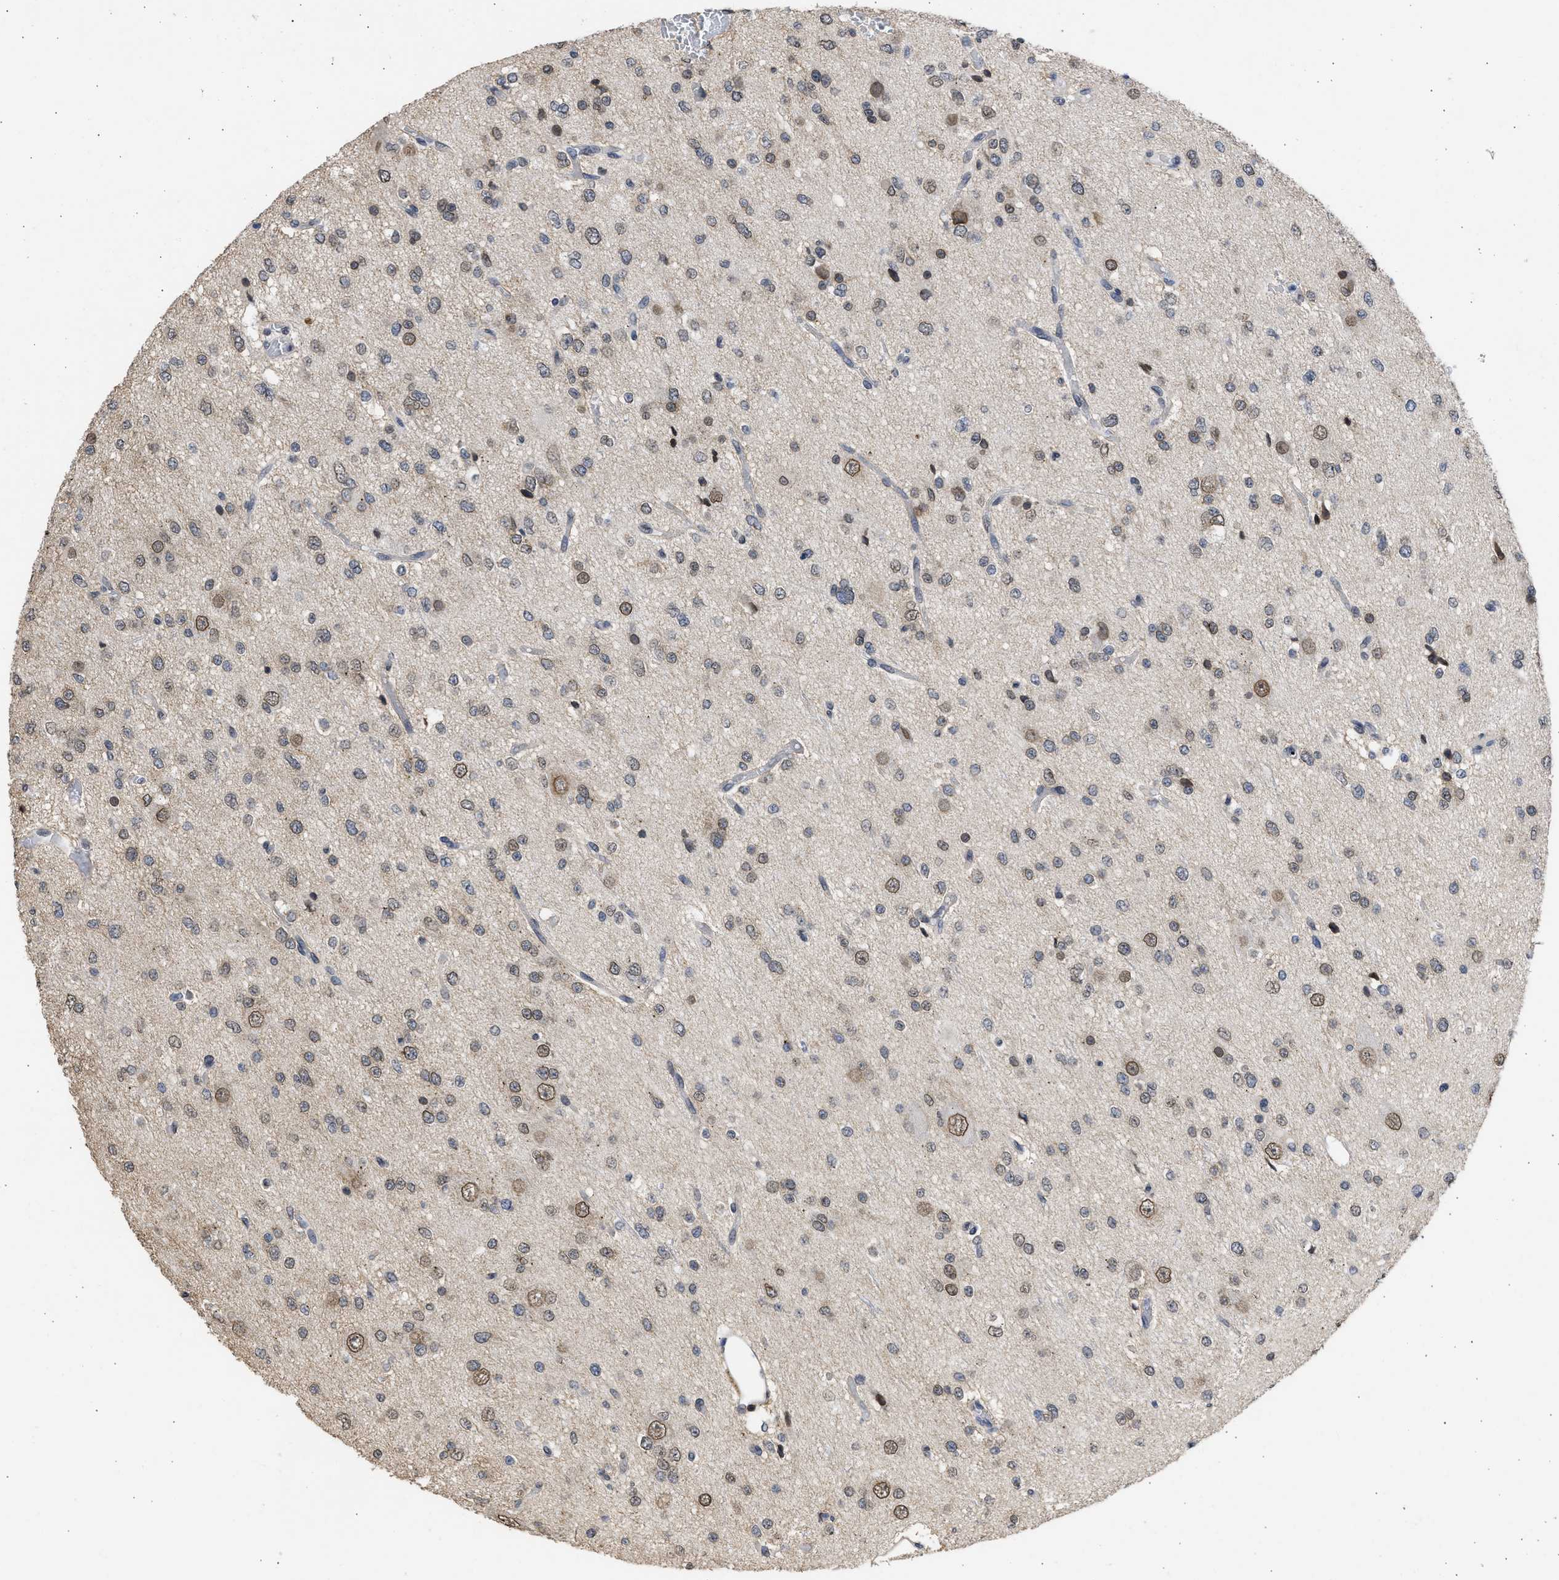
{"staining": {"intensity": "weak", "quantity": "25%-75%", "location": "cytoplasmic/membranous,nuclear"}, "tissue": "glioma", "cell_type": "Tumor cells", "image_type": "cancer", "snomed": [{"axis": "morphology", "description": "Glioma, malignant, Low grade"}, {"axis": "topography", "description": "Brain"}], "caption": "IHC of glioma displays low levels of weak cytoplasmic/membranous and nuclear positivity in approximately 25%-75% of tumor cells. (DAB (3,3'-diaminobenzidine) IHC, brown staining for protein, blue staining for nuclei).", "gene": "NUP35", "patient": {"sex": "male", "age": 38}}